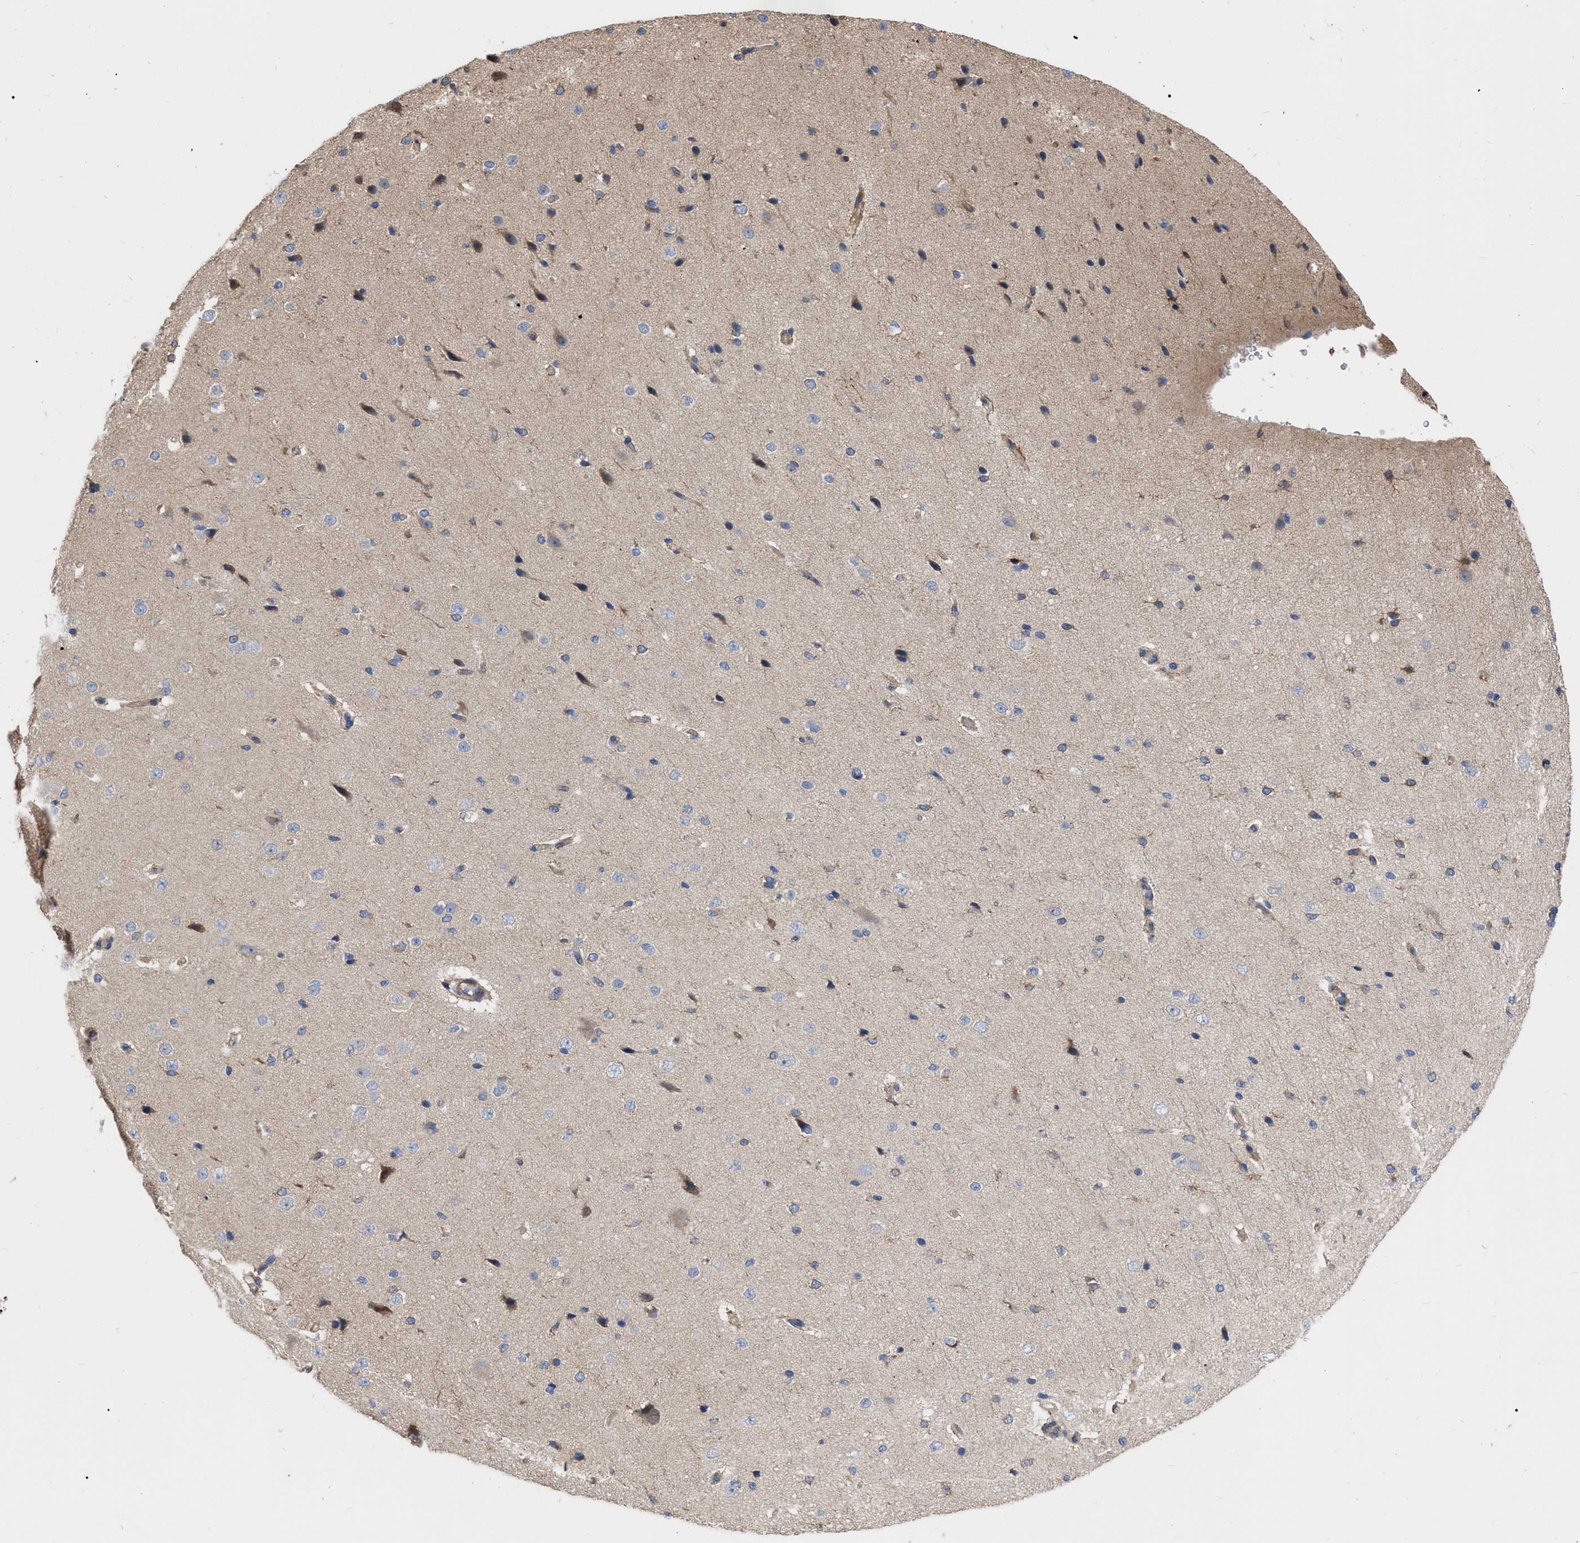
{"staining": {"intensity": "moderate", "quantity": ">75%", "location": "cytoplasmic/membranous"}, "tissue": "cerebral cortex", "cell_type": "Endothelial cells", "image_type": "normal", "snomed": [{"axis": "morphology", "description": "Normal tissue, NOS"}, {"axis": "morphology", "description": "Developmental malformation"}, {"axis": "topography", "description": "Cerebral cortex"}], "caption": "Immunohistochemical staining of normal human cerebral cortex shows moderate cytoplasmic/membranous protein positivity in approximately >75% of endothelial cells.", "gene": "MLST8", "patient": {"sex": "female", "age": 30}}